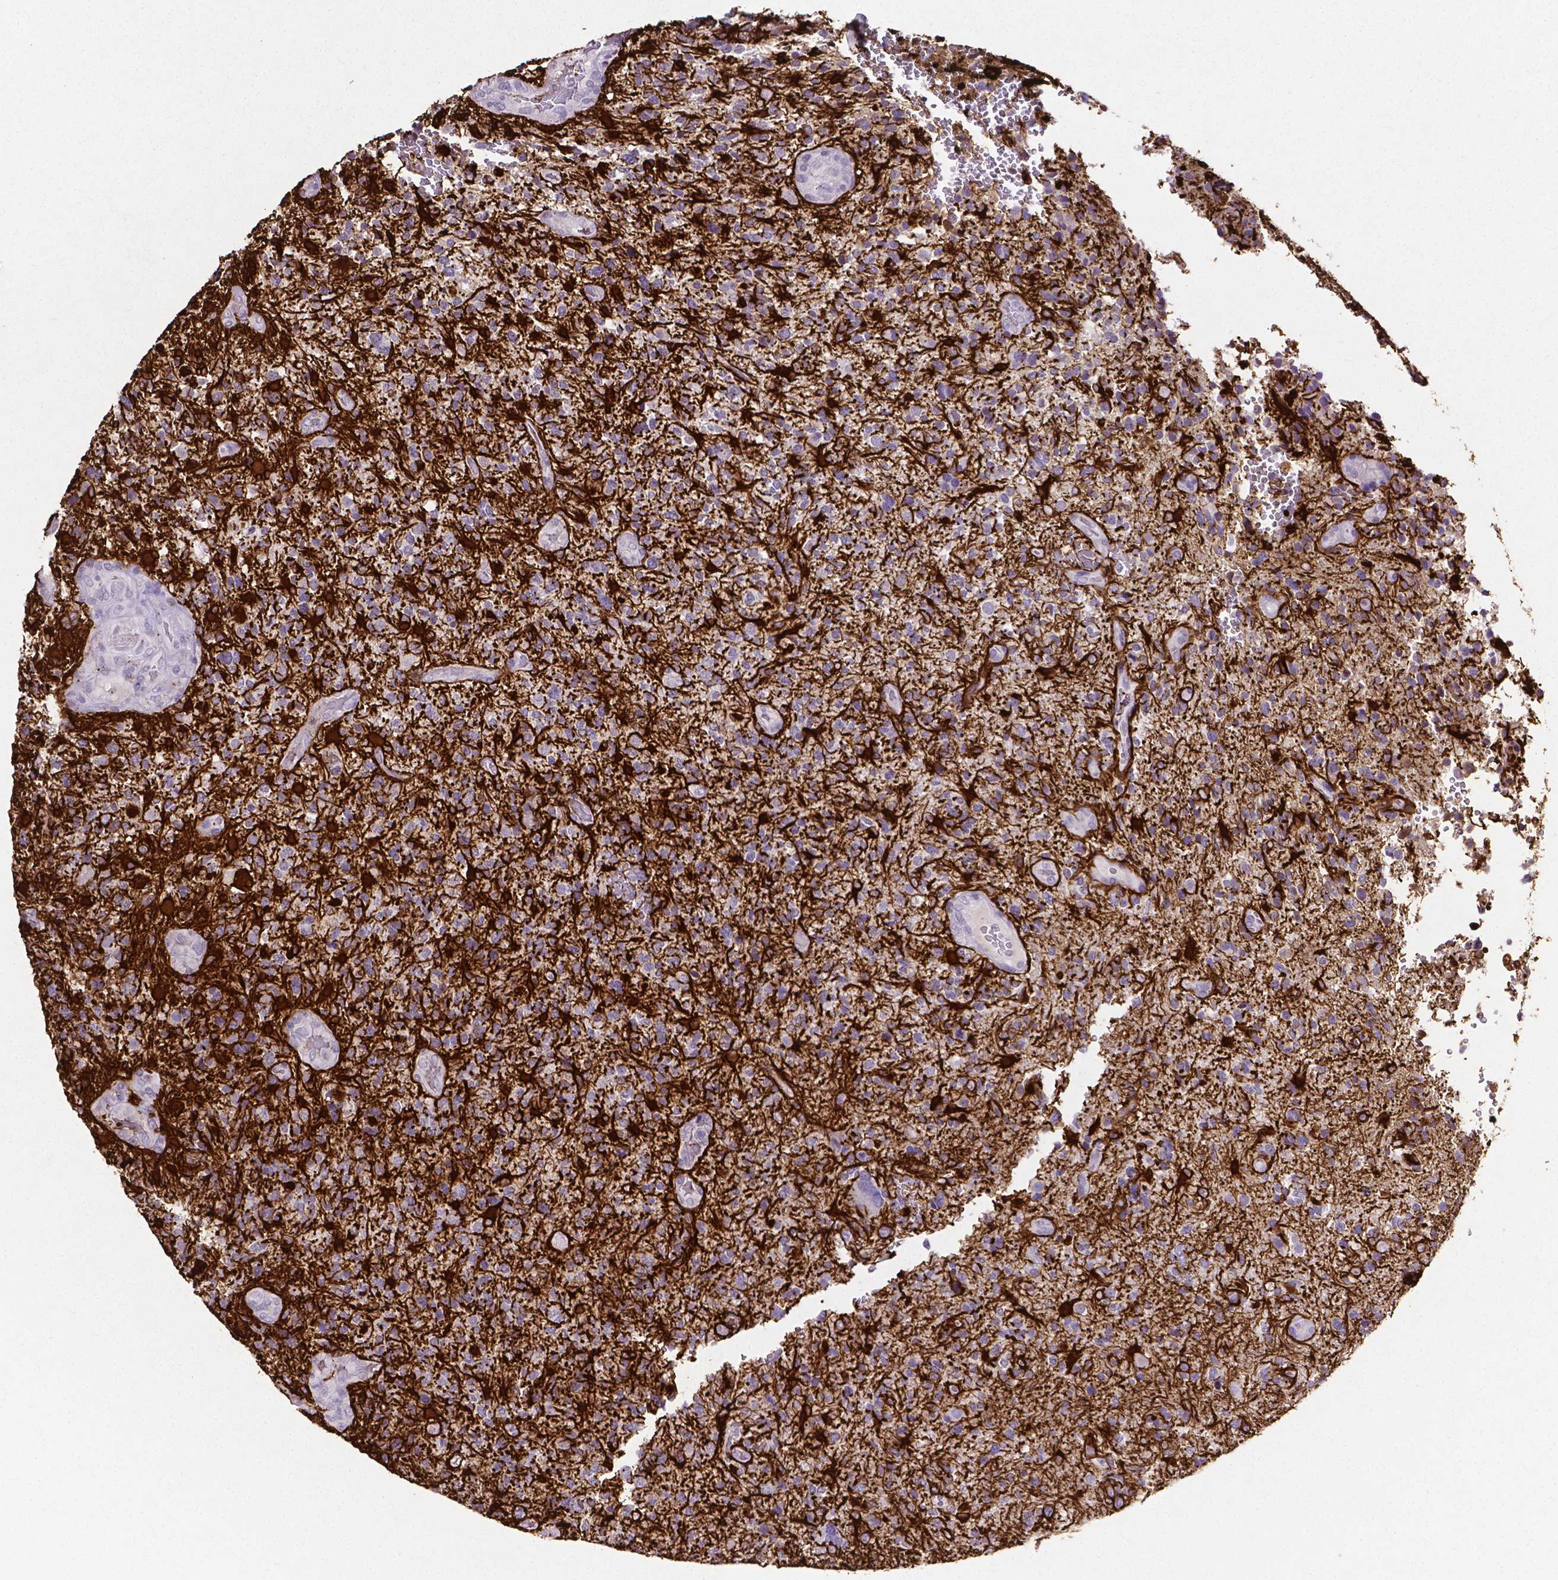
{"staining": {"intensity": "negative", "quantity": "none", "location": "none"}, "tissue": "glioma", "cell_type": "Tumor cells", "image_type": "cancer", "snomed": [{"axis": "morphology", "description": "Glioma, malignant, High grade"}, {"axis": "topography", "description": "Brain"}], "caption": "Glioma was stained to show a protein in brown. There is no significant expression in tumor cells.", "gene": "SLC22A2", "patient": {"sex": "female", "age": 71}}